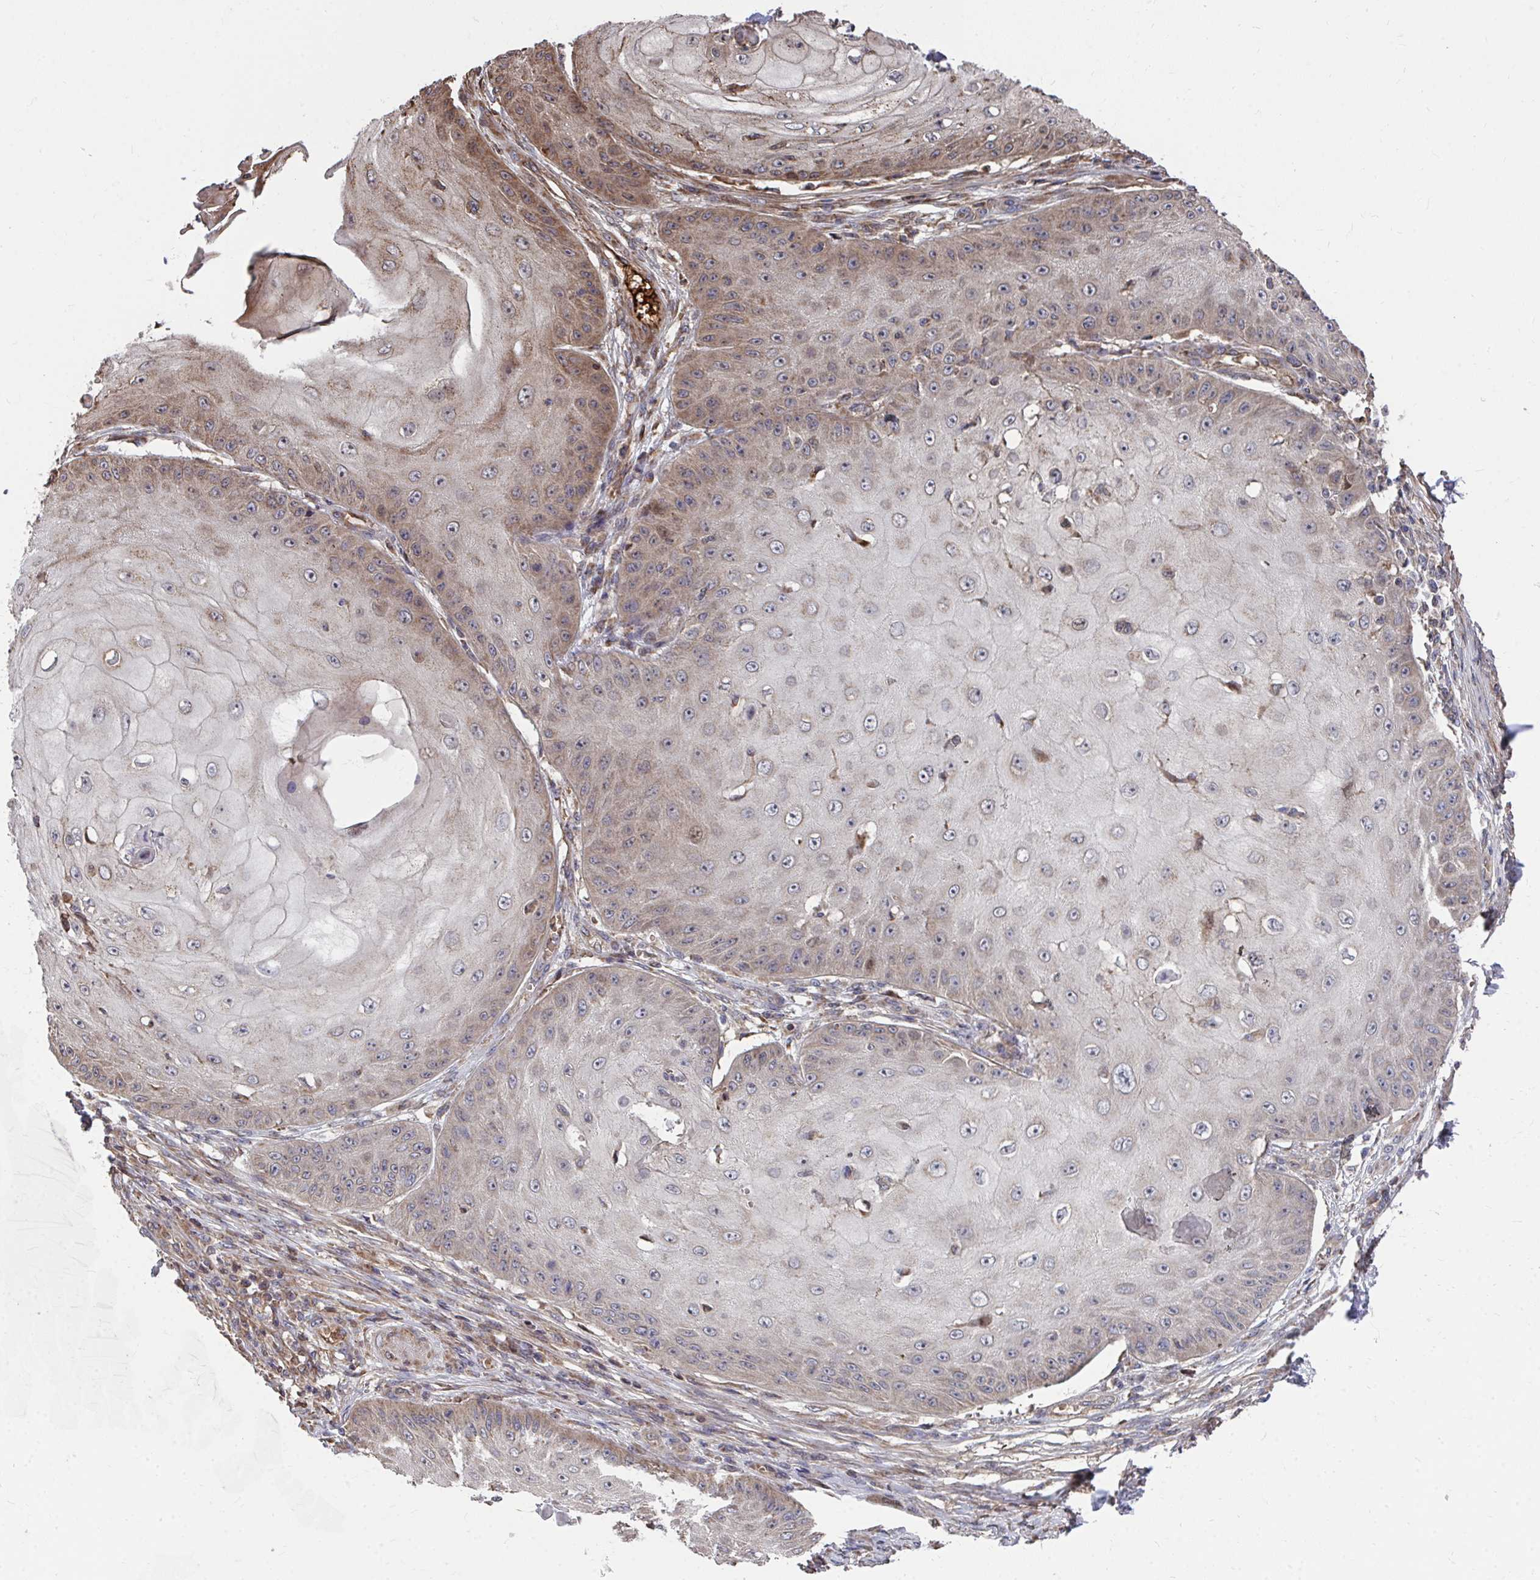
{"staining": {"intensity": "moderate", "quantity": "25%-75%", "location": "cytoplasmic/membranous"}, "tissue": "skin cancer", "cell_type": "Tumor cells", "image_type": "cancer", "snomed": [{"axis": "morphology", "description": "Squamous cell carcinoma, NOS"}, {"axis": "topography", "description": "Skin"}], "caption": "Immunohistochemical staining of human skin cancer shows medium levels of moderate cytoplasmic/membranous staining in approximately 25%-75% of tumor cells. Immunohistochemistry (ihc) stains the protein in brown and the nuclei are stained blue.", "gene": "FAM89A", "patient": {"sex": "male", "age": 70}}